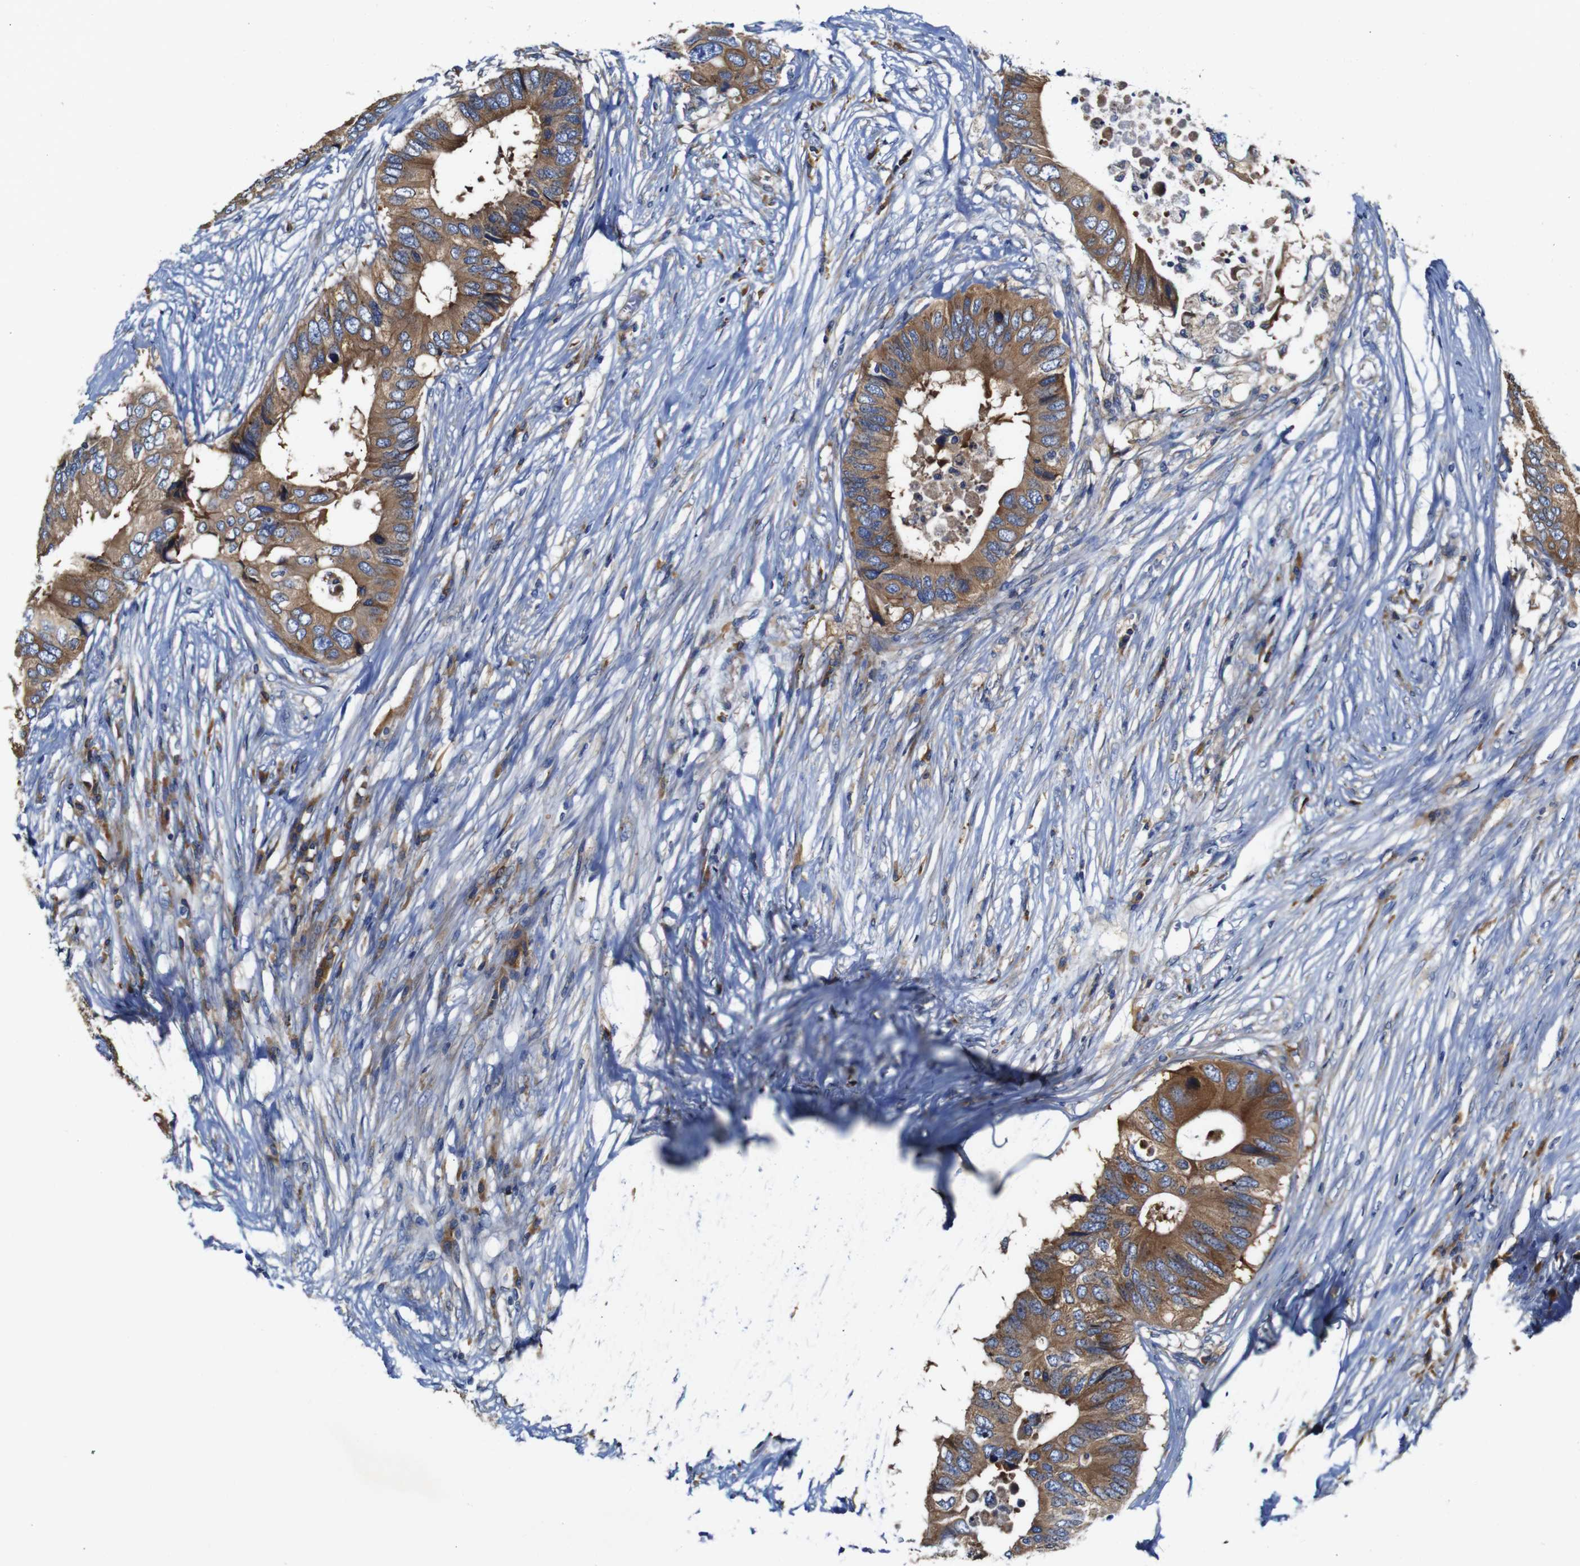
{"staining": {"intensity": "moderate", "quantity": ">75%", "location": "cytoplasmic/membranous"}, "tissue": "colorectal cancer", "cell_type": "Tumor cells", "image_type": "cancer", "snomed": [{"axis": "morphology", "description": "Adenocarcinoma, NOS"}, {"axis": "topography", "description": "Colon"}], "caption": "Colorectal cancer stained with IHC demonstrates moderate cytoplasmic/membranous expression in about >75% of tumor cells.", "gene": "CLCC1", "patient": {"sex": "male", "age": 71}}